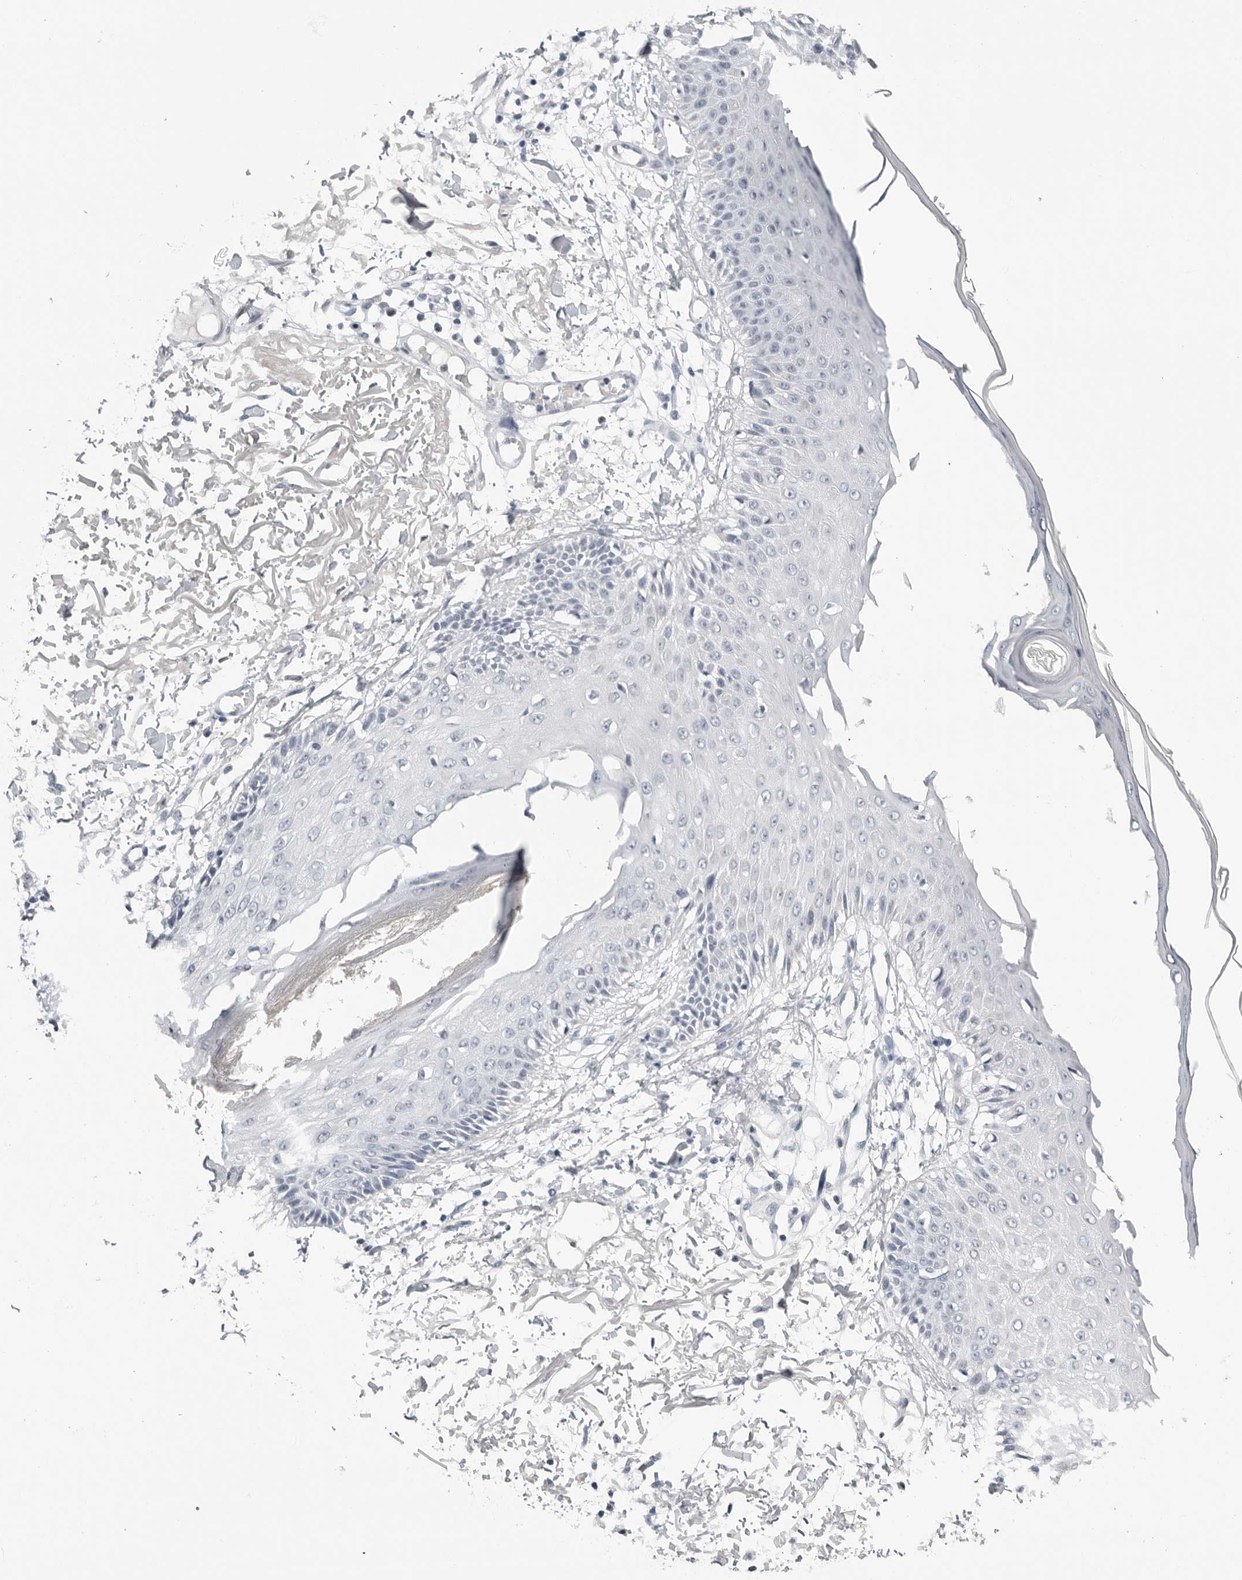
{"staining": {"intensity": "negative", "quantity": "none", "location": "none"}, "tissue": "skin", "cell_type": "Fibroblasts", "image_type": "normal", "snomed": [{"axis": "morphology", "description": "Normal tissue, NOS"}, {"axis": "morphology", "description": "Squamous cell carcinoma, NOS"}, {"axis": "topography", "description": "Skin"}, {"axis": "topography", "description": "Peripheral nerve tissue"}], "caption": "Fibroblasts are negative for protein expression in normal human skin. The staining is performed using DAB (3,3'-diaminobenzidine) brown chromogen with nuclei counter-stained in using hematoxylin.", "gene": "ZNF502", "patient": {"sex": "male", "age": 83}}